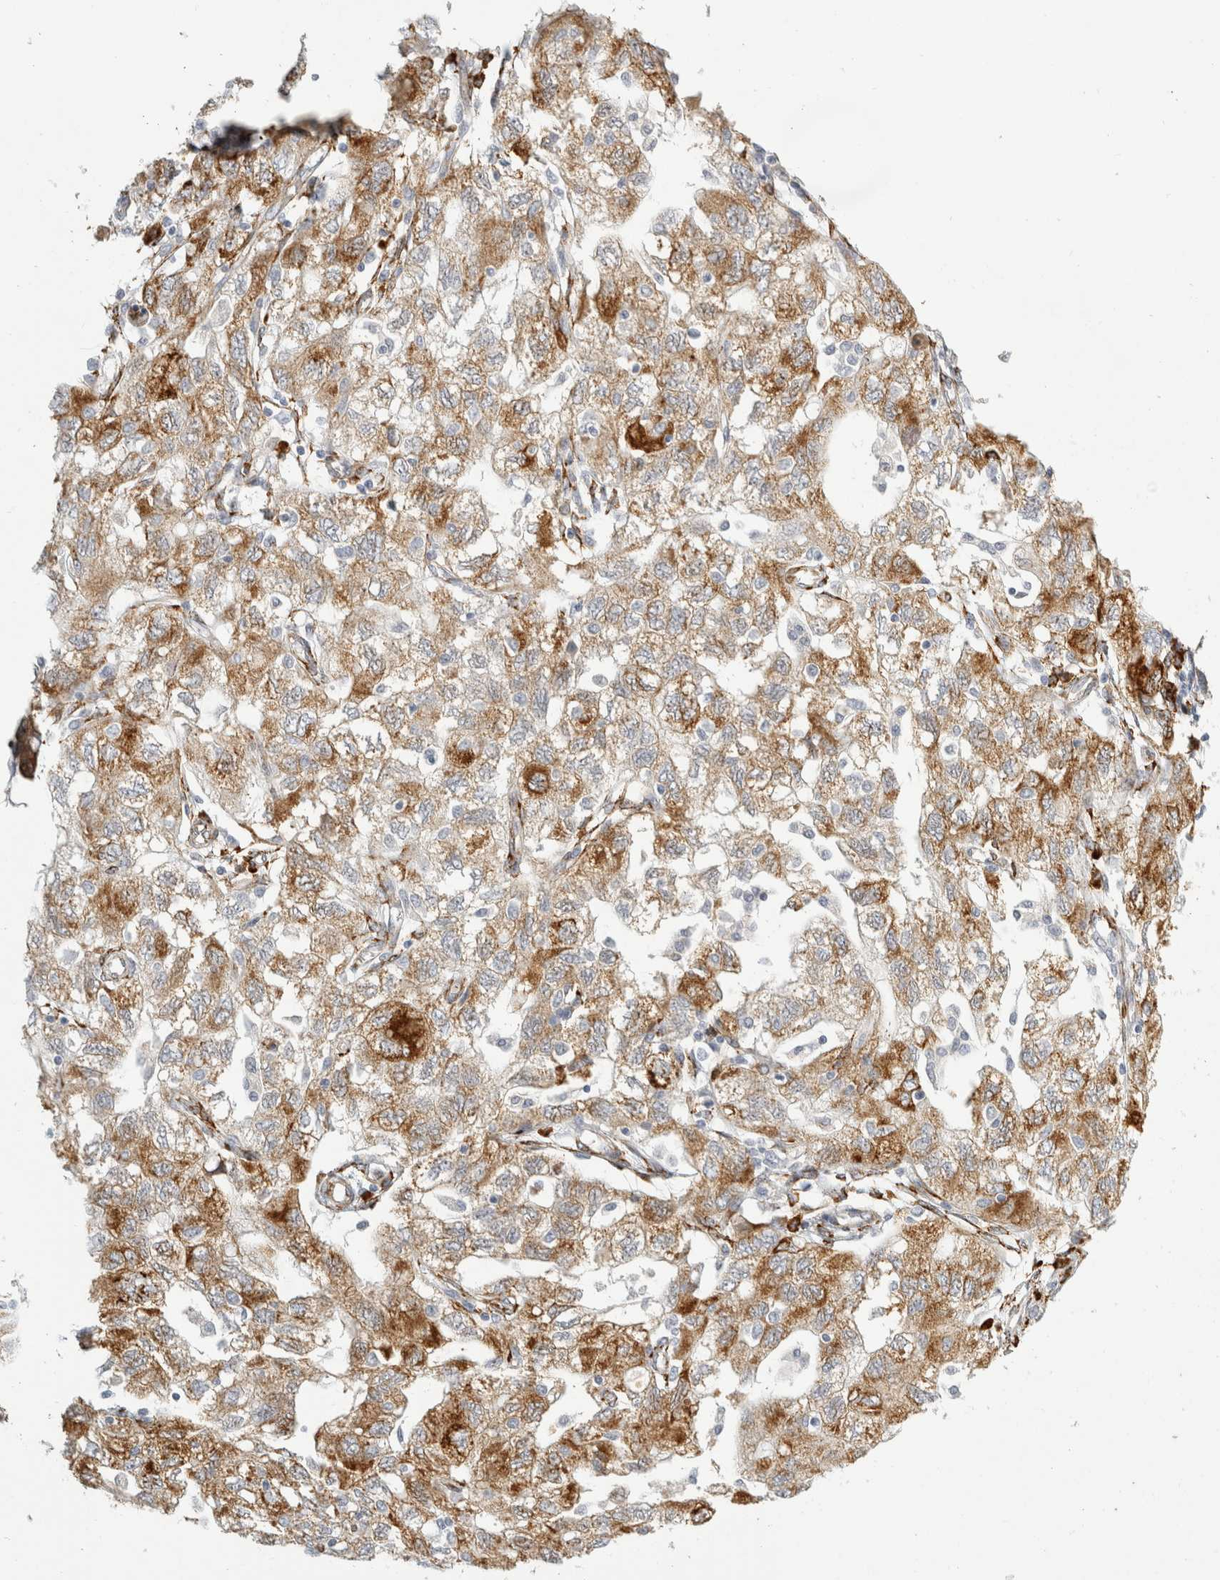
{"staining": {"intensity": "moderate", "quantity": ">75%", "location": "cytoplasmic/membranous"}, "tissue": "ovarian cancer", "cell_type": "Tumor cells", "image_type": "cancer", "snomed": [{"axis": "morphology", "description": "Carcinoma, NOS"}, {"axis": "morphology", "description": "Cystadenocarcinoma, serous, NOS"}, {"axis": "topography", "description": "Ovary"}], "caption": "Immunohistochemistry (IHC) (DAB) staining of human ovarian serous cystadenocarcinoma exhibits moderate cytoplasmic/membranous protein positivity in approximately >75% of tumor cells.", "gene": "OSTN", "patient": {"sex": "female", "age": 69}}